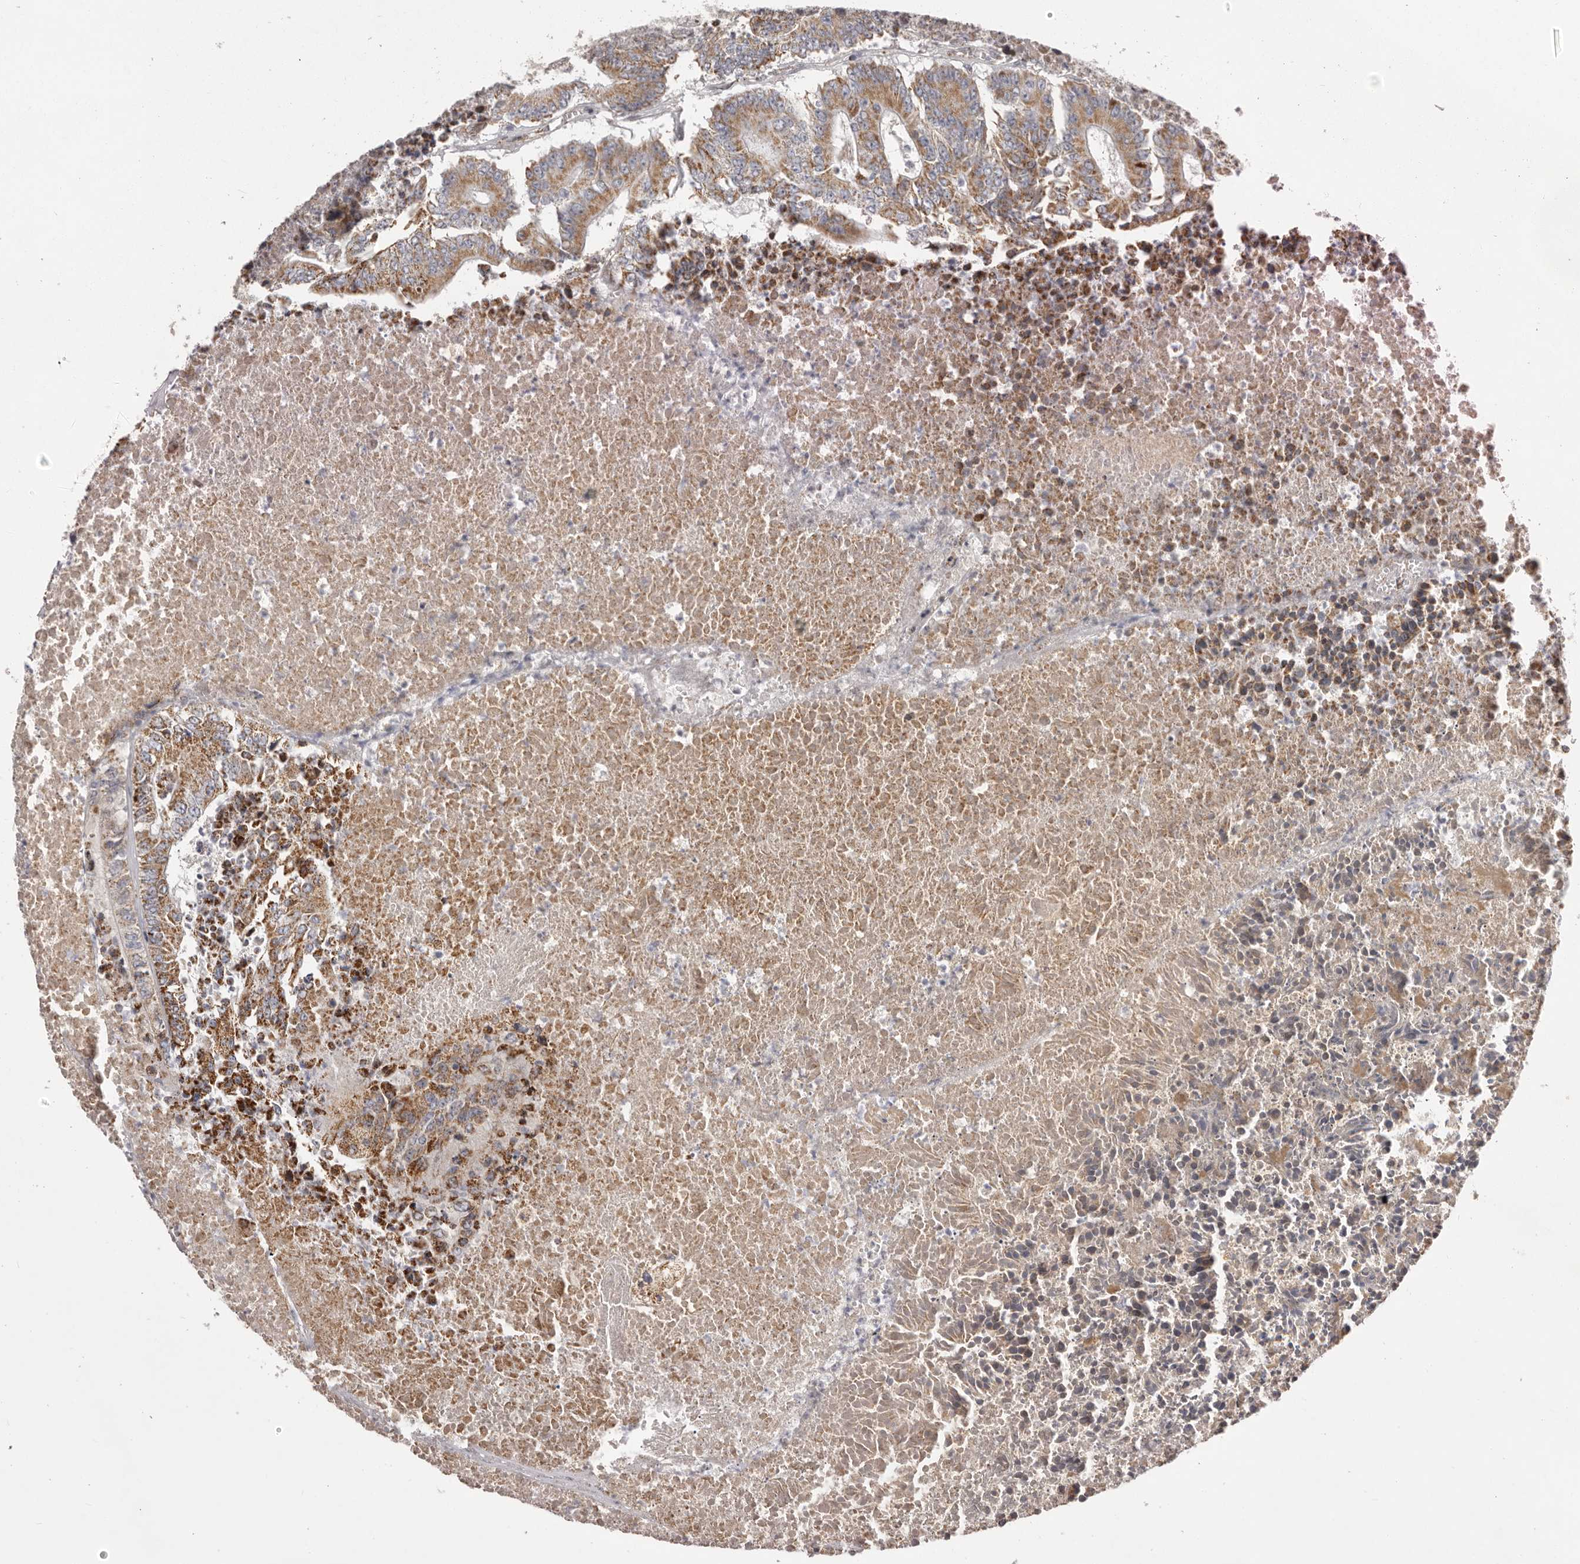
{"staining": {"intensity": "moderate", "quantity": ">75%", "location": "cytoplasmic/membranous"}, "tissue": "colorectal cancer", "cell_type": "Tumor cells", "image_type": "cancer", "snomed": [{"axis": "morphology", "description": "Adenocarcinoma, NOS"}, {"axis": "topography", "description": "Colon"}], "caption": "Moderate cytoplasmic/membranous protein positivity is appreciated in approximately >75% of tumor cells in adenocarcinoma (colorectal). The protein of interest is shown in brown color, while the nuclei are stained blue.", "gene": "CHRM2", "patient": {"sex": "male", "age": 87}}